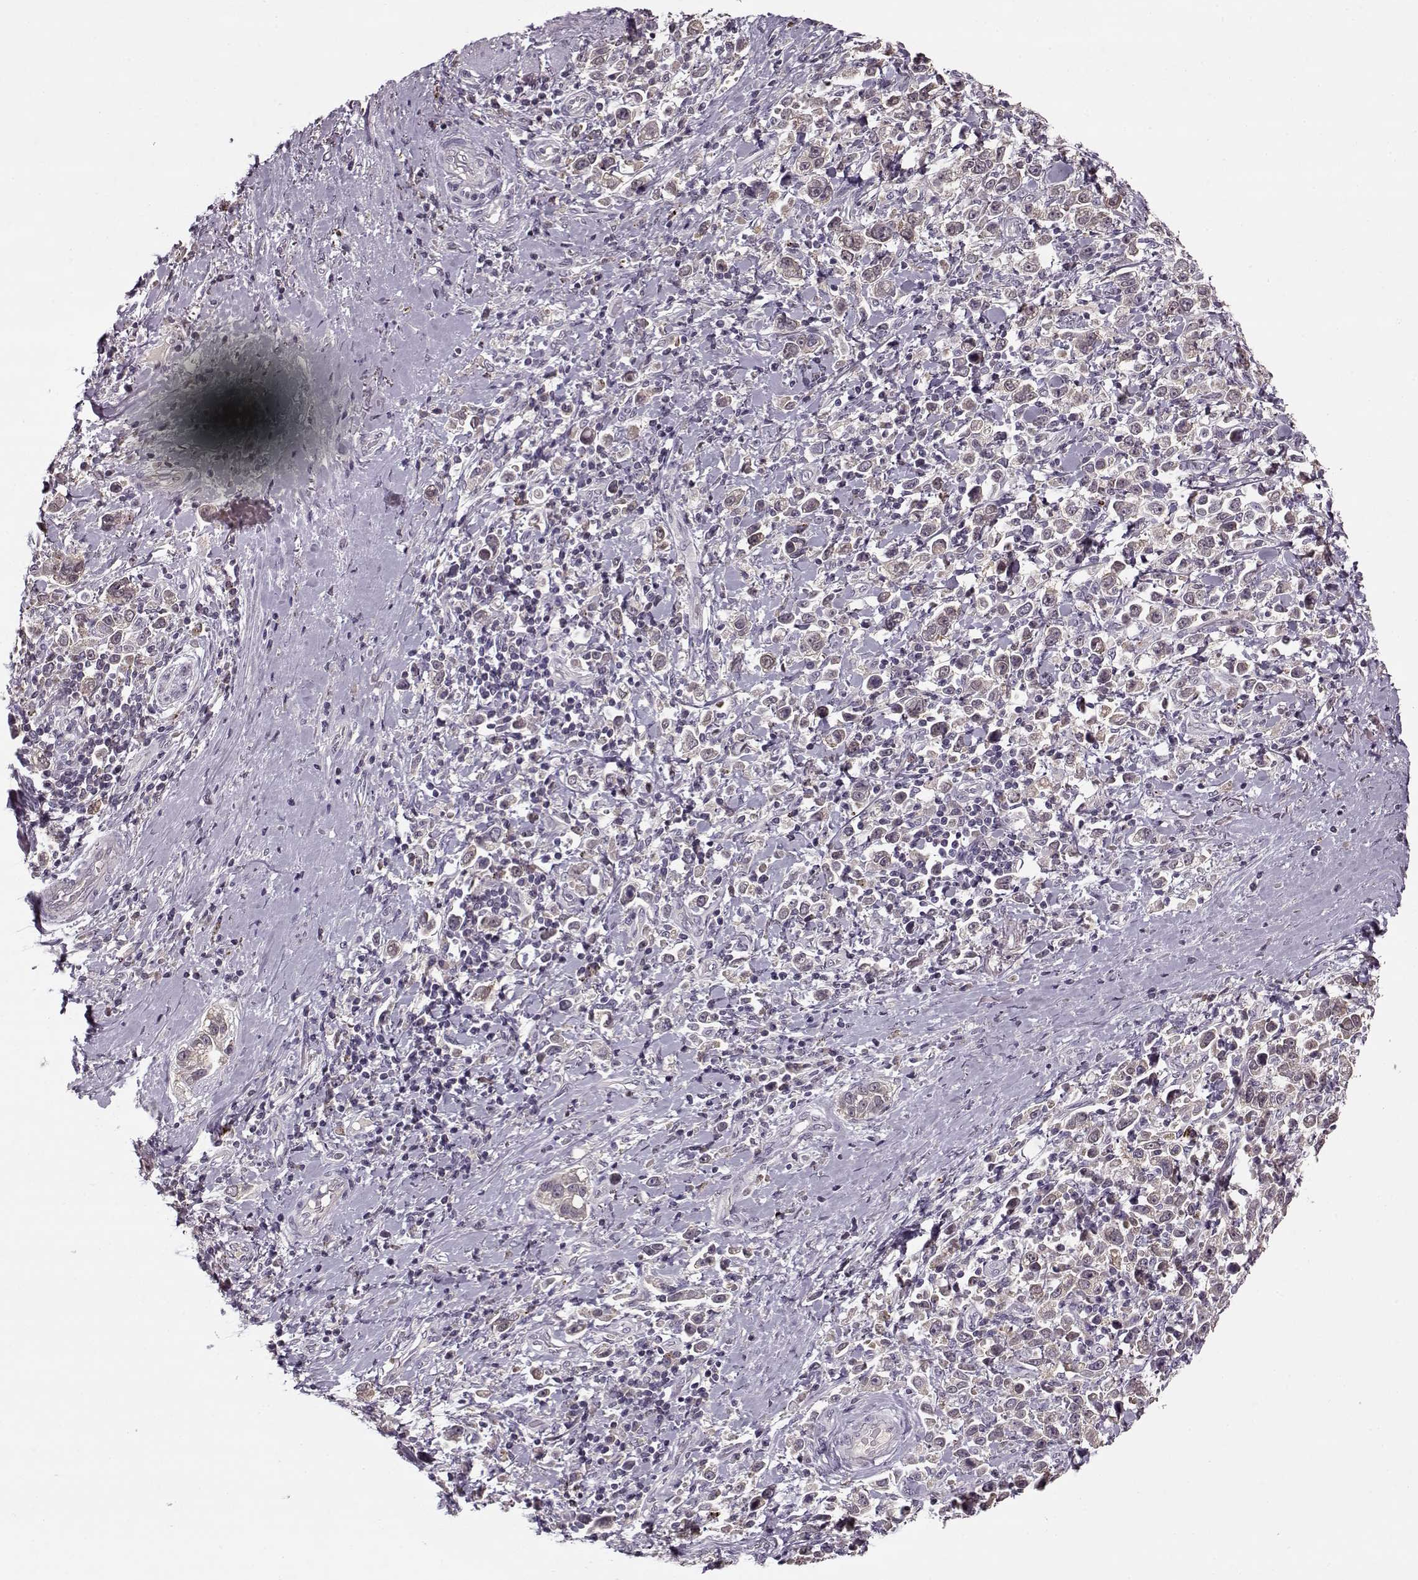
{"staining": {"intensity": "weak", "quantity": "25%-75%", "location": "cytoplasmic/membranous"}, "tissue": "stomach cancer", "cell_type": "Tumor cells", "image_type": "cancer", "snomed": [{"axis": "morphology", "description": "Adenocarcinoma, NOS"}, {"axis": "topography", "description": "Stomach"}], "caption": "The micrograph shows a brown stain indicating the presence of a protein in the cytoplasmic/membranous of tumor cells in adenocarcinoma (stomach).", "gene": "ACOT11", "patient": {"sex": "male", "age": 93}}